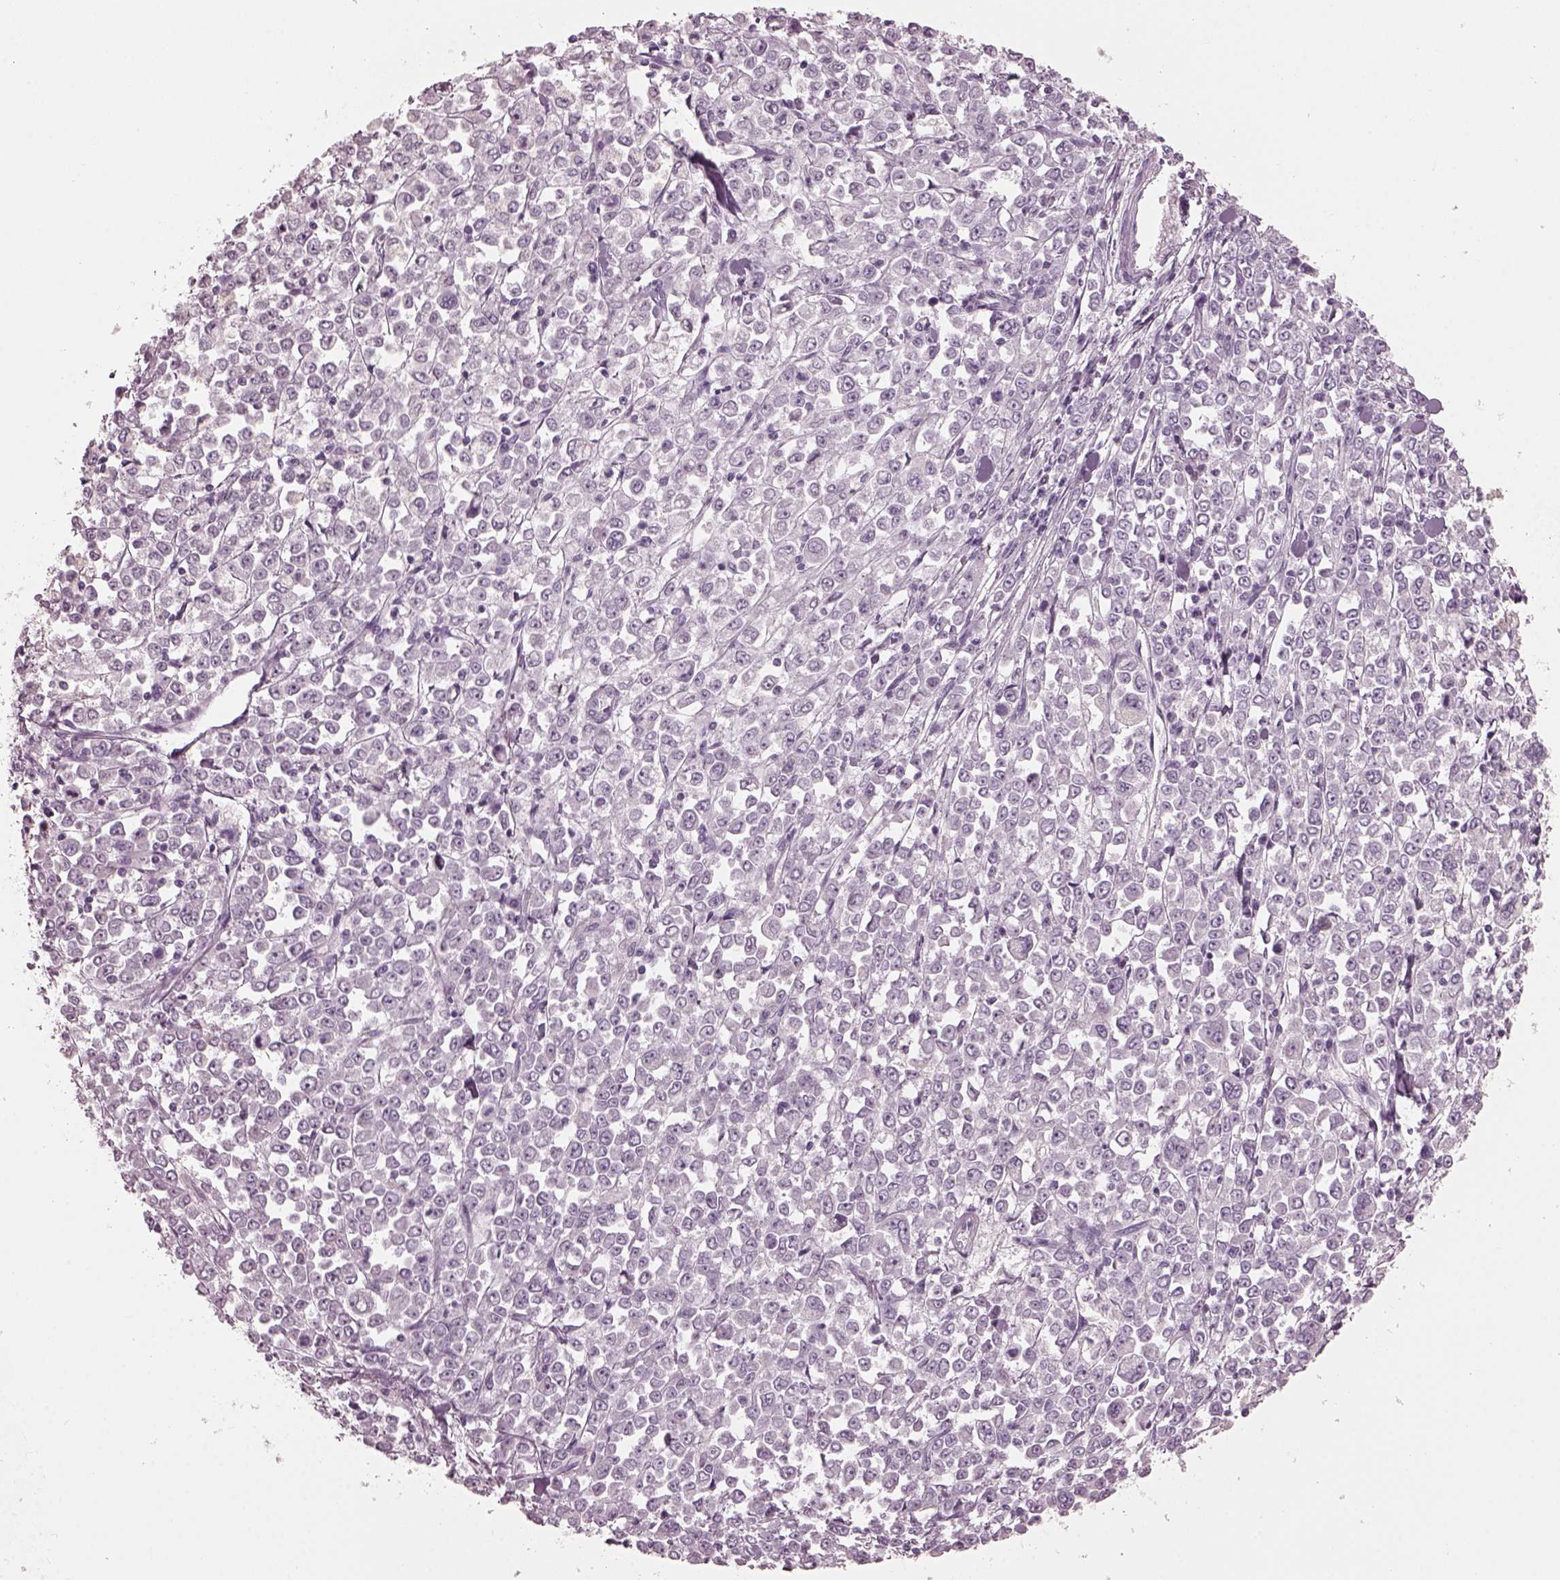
{"staining": {"intensity": "negative", "quantity": "none", "location": "none"}, "tissue": "stomach cancer", "cell_type": "Tumor cells", "image_type": "cancer", "snomed": [{"axis": "morphology", "description": "Adenocarcinoma, NOS"}, {"axis": "topography", "description": "Stomach, upper"}], "caption": "Adenocarcinoma (stomach) stained for a protein using immunohistochemistry (IHC) reveals no positivity tumor cells.", "gene": "RCVRN", "patient": {"sex": "male", "age": 70}}